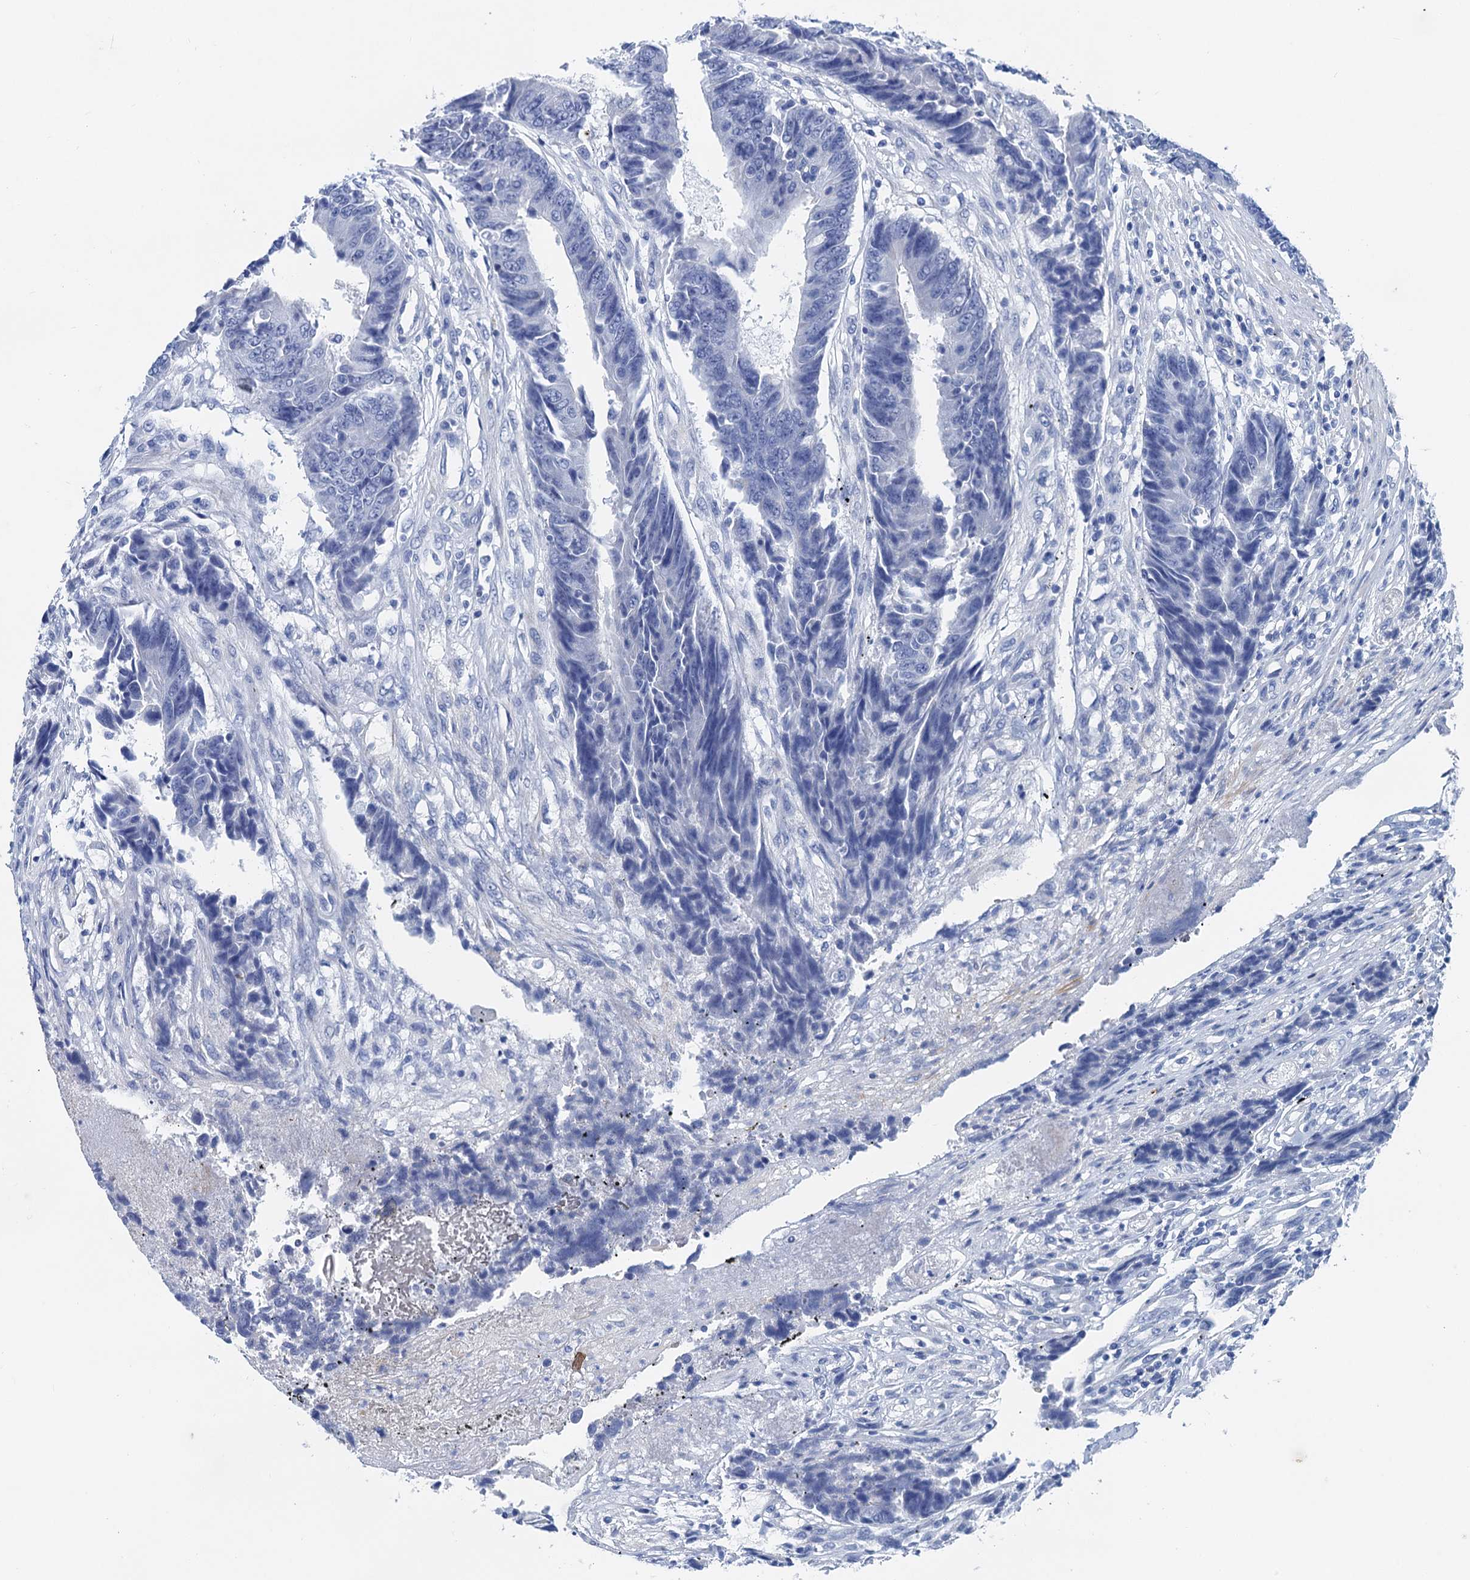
{"staining": {"intensity": "negative", "quantity": "none", "location": "none"}, "tissue": "colorectal cancer", "cell_type": "Tumor cells", "image_type": "cancer", "snomed": [{"axis": "morphology", "description": "Adenocarcinoma, NOS"}, {"axis": "topography", "description": "Rectum"}], "caption": "Immunohistochemical staining of colorectal cancer (adenocarcinoma) displays no significant positivity in tumor cells. The staining was performed using DAB to visualize the protein expression in brown, while the nuclei were stained in blue with hematoxylin (Magnification: 20x).", "gene": "NLRP10", "patient": {"sex": "male", "age": 84}}